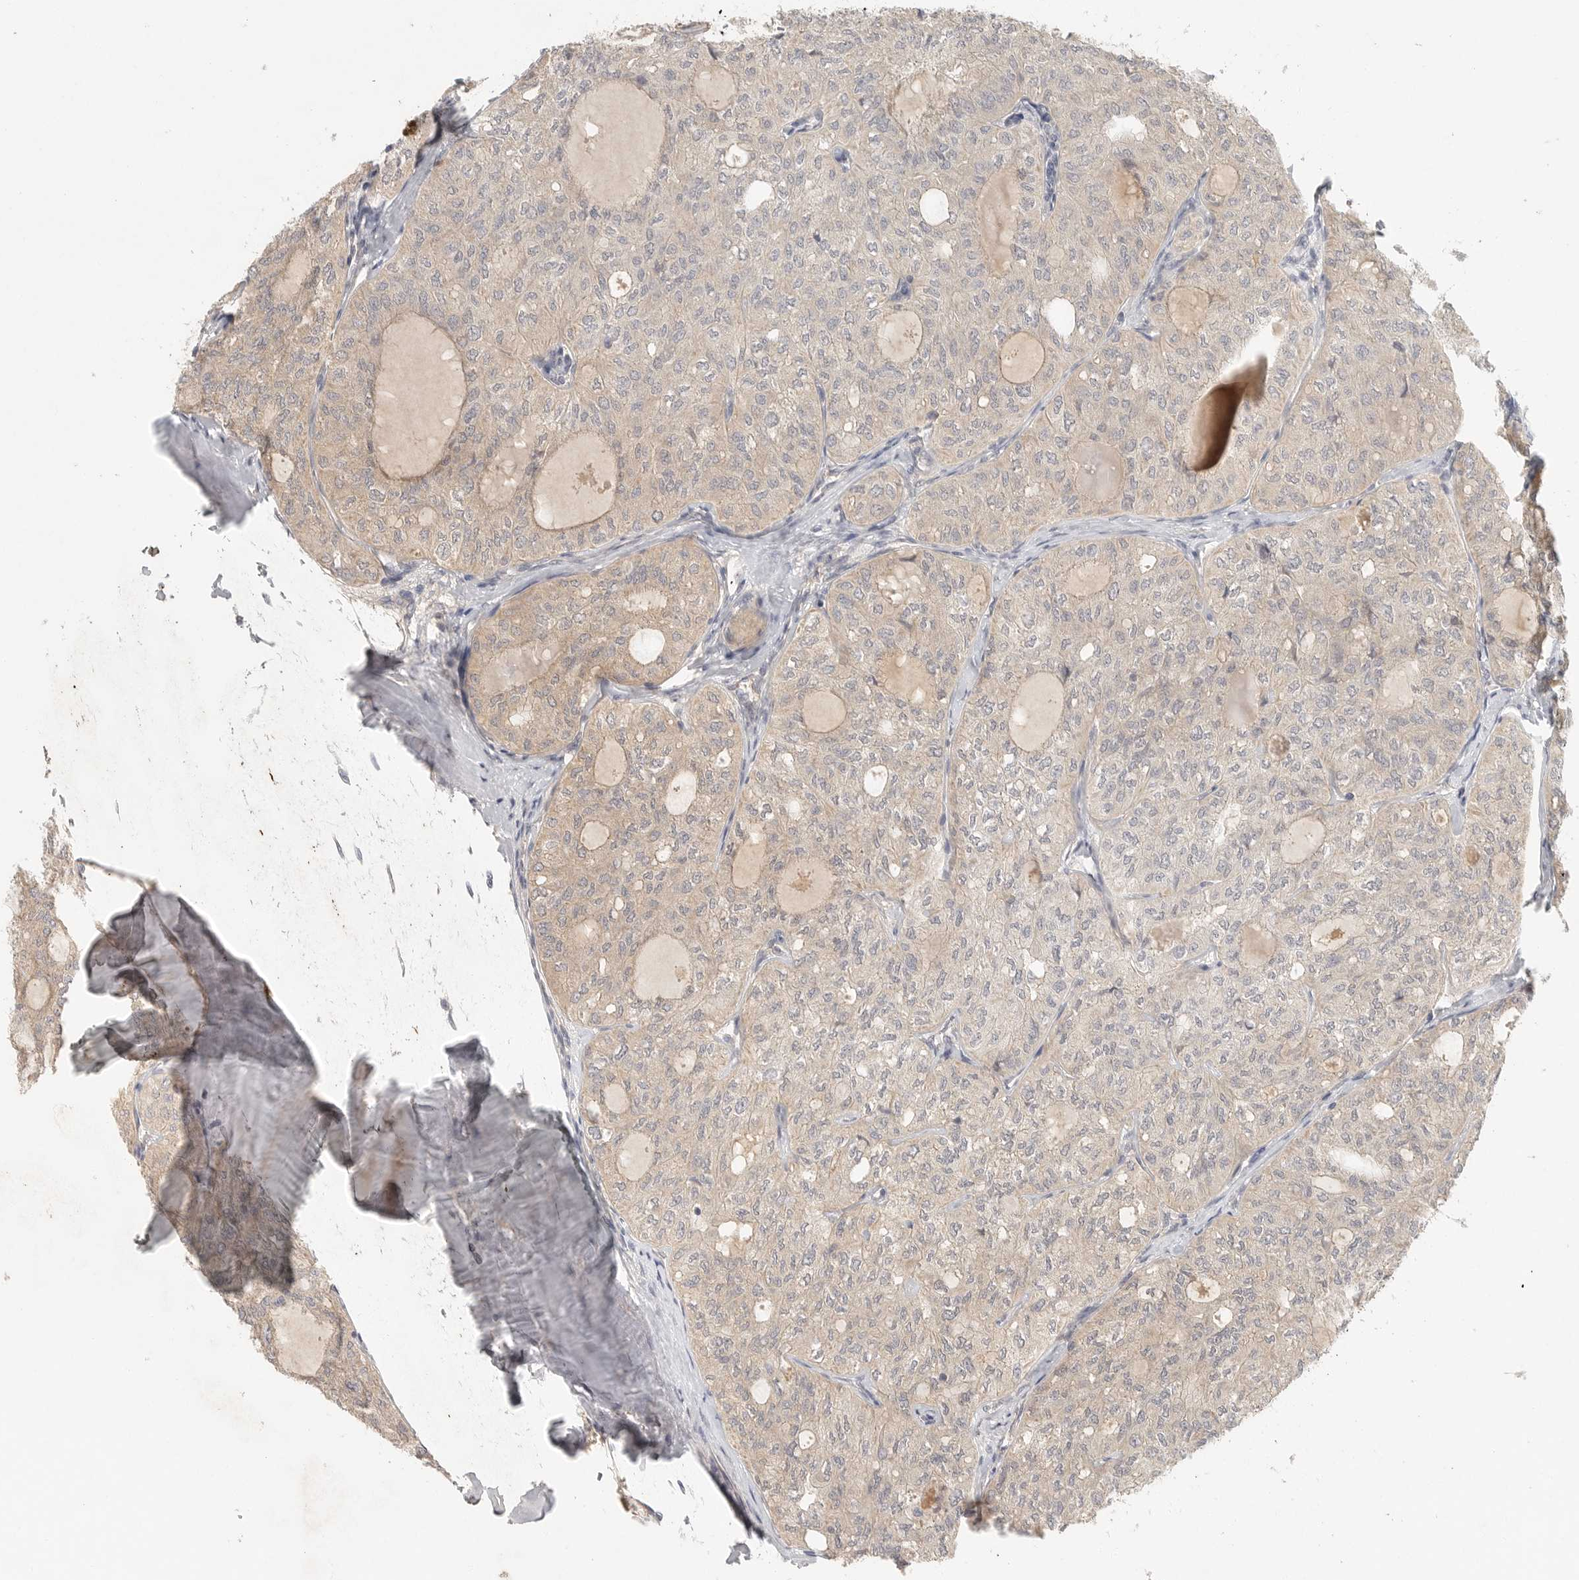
{"staining": {"intensity": "weak", "quantity": "25%-75%", "location": "cytoplasmic/membranous"}, "tissue": "thyroid cancer", "cell_type": "Tumor cells", "image_type": "cancer", "snomed": [{"axis": "morphology", "description": "Follicular adenoma carcinoma, NOS"}, {"axis": "topography", "description": "Thyroid gland"}], "caption": "The micrograph demonstrates a brown stain indicating the presence of a protein in the cytoplasmic/membranous of tumor cells in thyroid follicular adenoma carcinoma.", "gene": "HDAC6", "patient": {"sex": "male", "age": 75}}